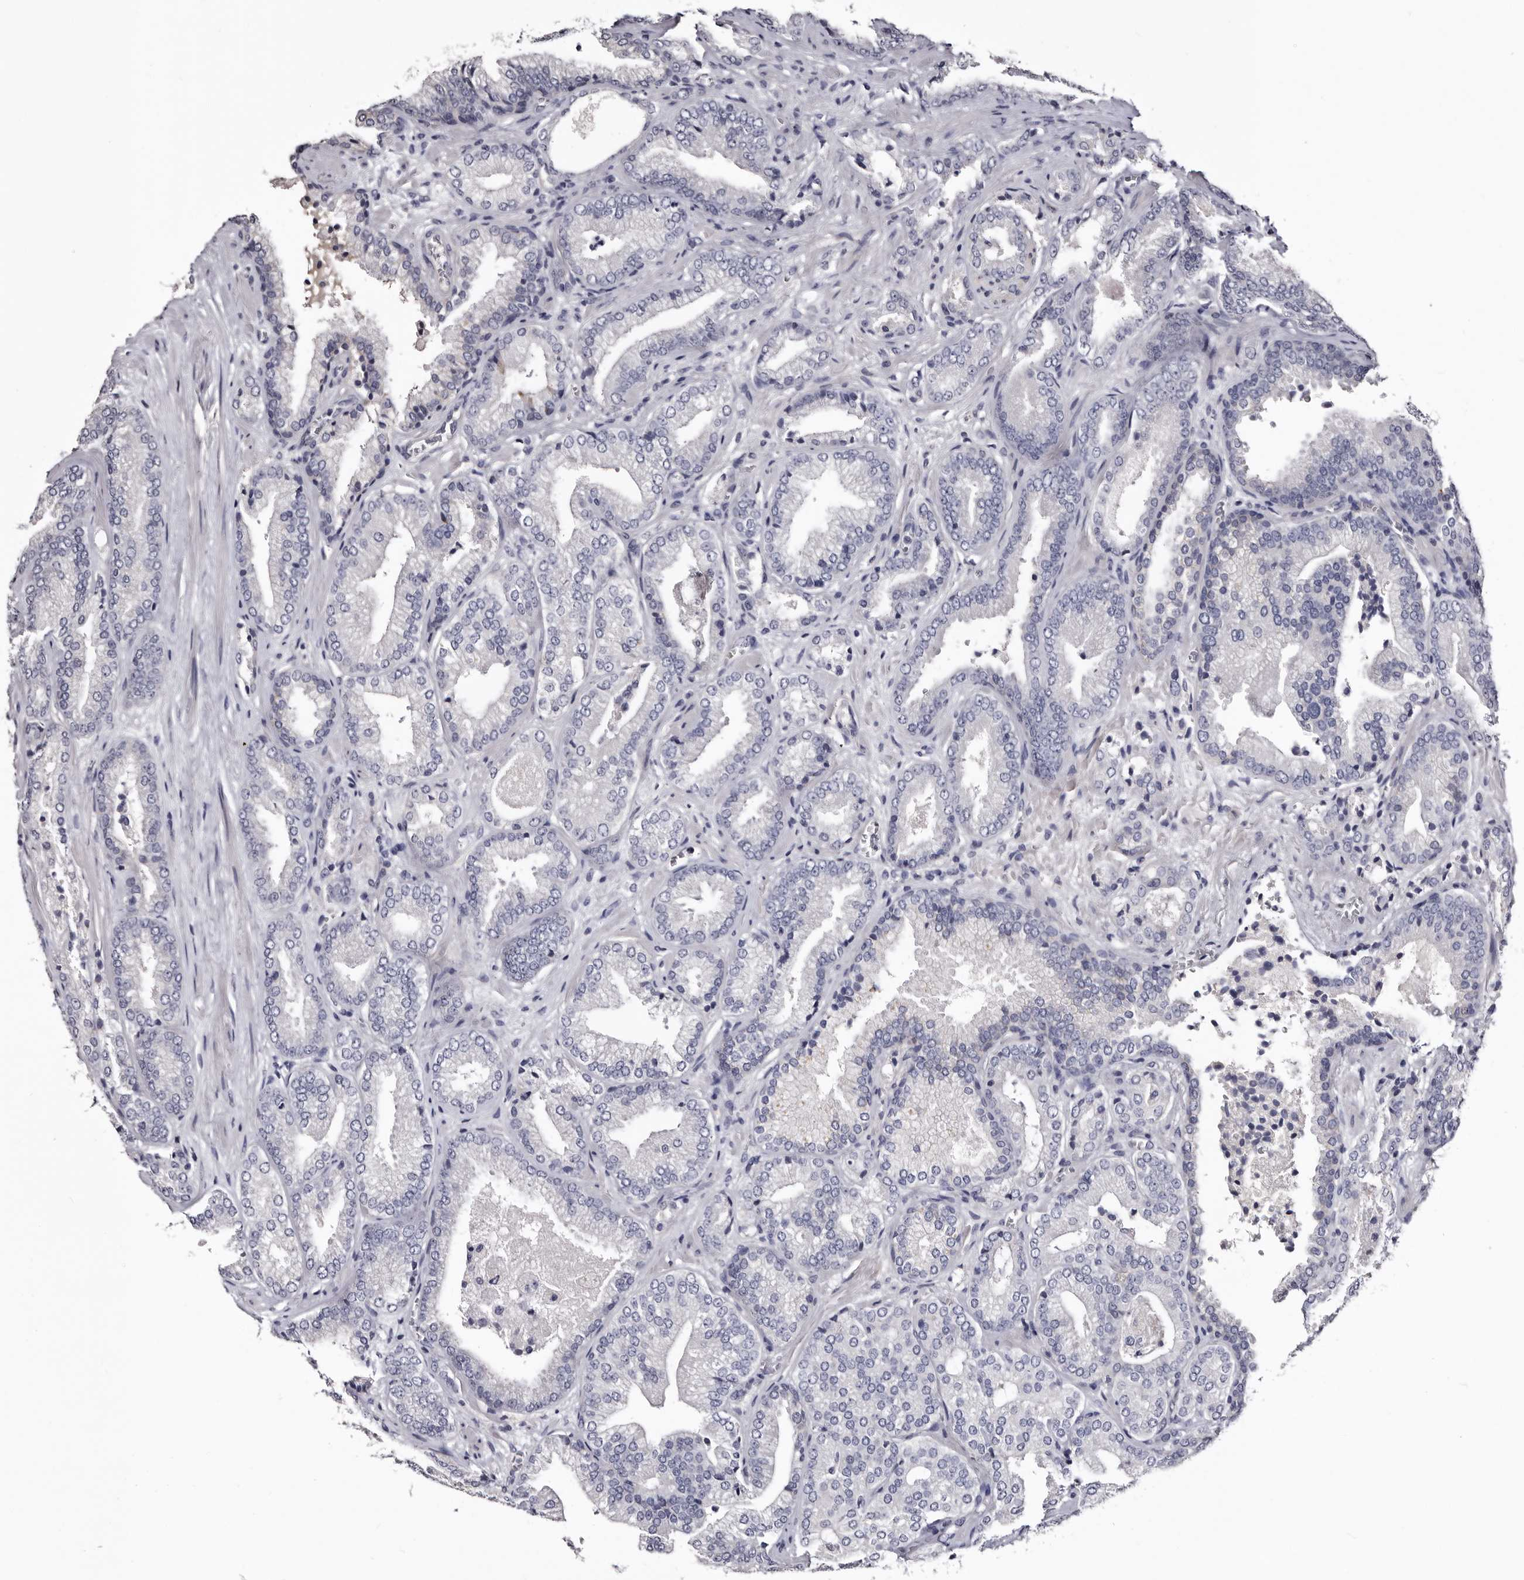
{"staining": {"intensity": "negative", "quantity": "none", "location": "none"}, "tissue": "prostate cancer", "cell_type": "Tumor cells", "image_type": "cancer", "snomed": [{"axis": "morphology", "description": "Adenocarcinoma, Low grade"}, {"axis": "topography", "description": "Prostate"}], "caption": "A micrograph of prostate cancer stained for a protein demonstrates no brown staining in tumor cells. (DAB (3,3'-diaminobenzidine) IHC with hematoxylin counter stain).", "gene": "BPGM", "patient": {"sex": "male", "age": 62}}